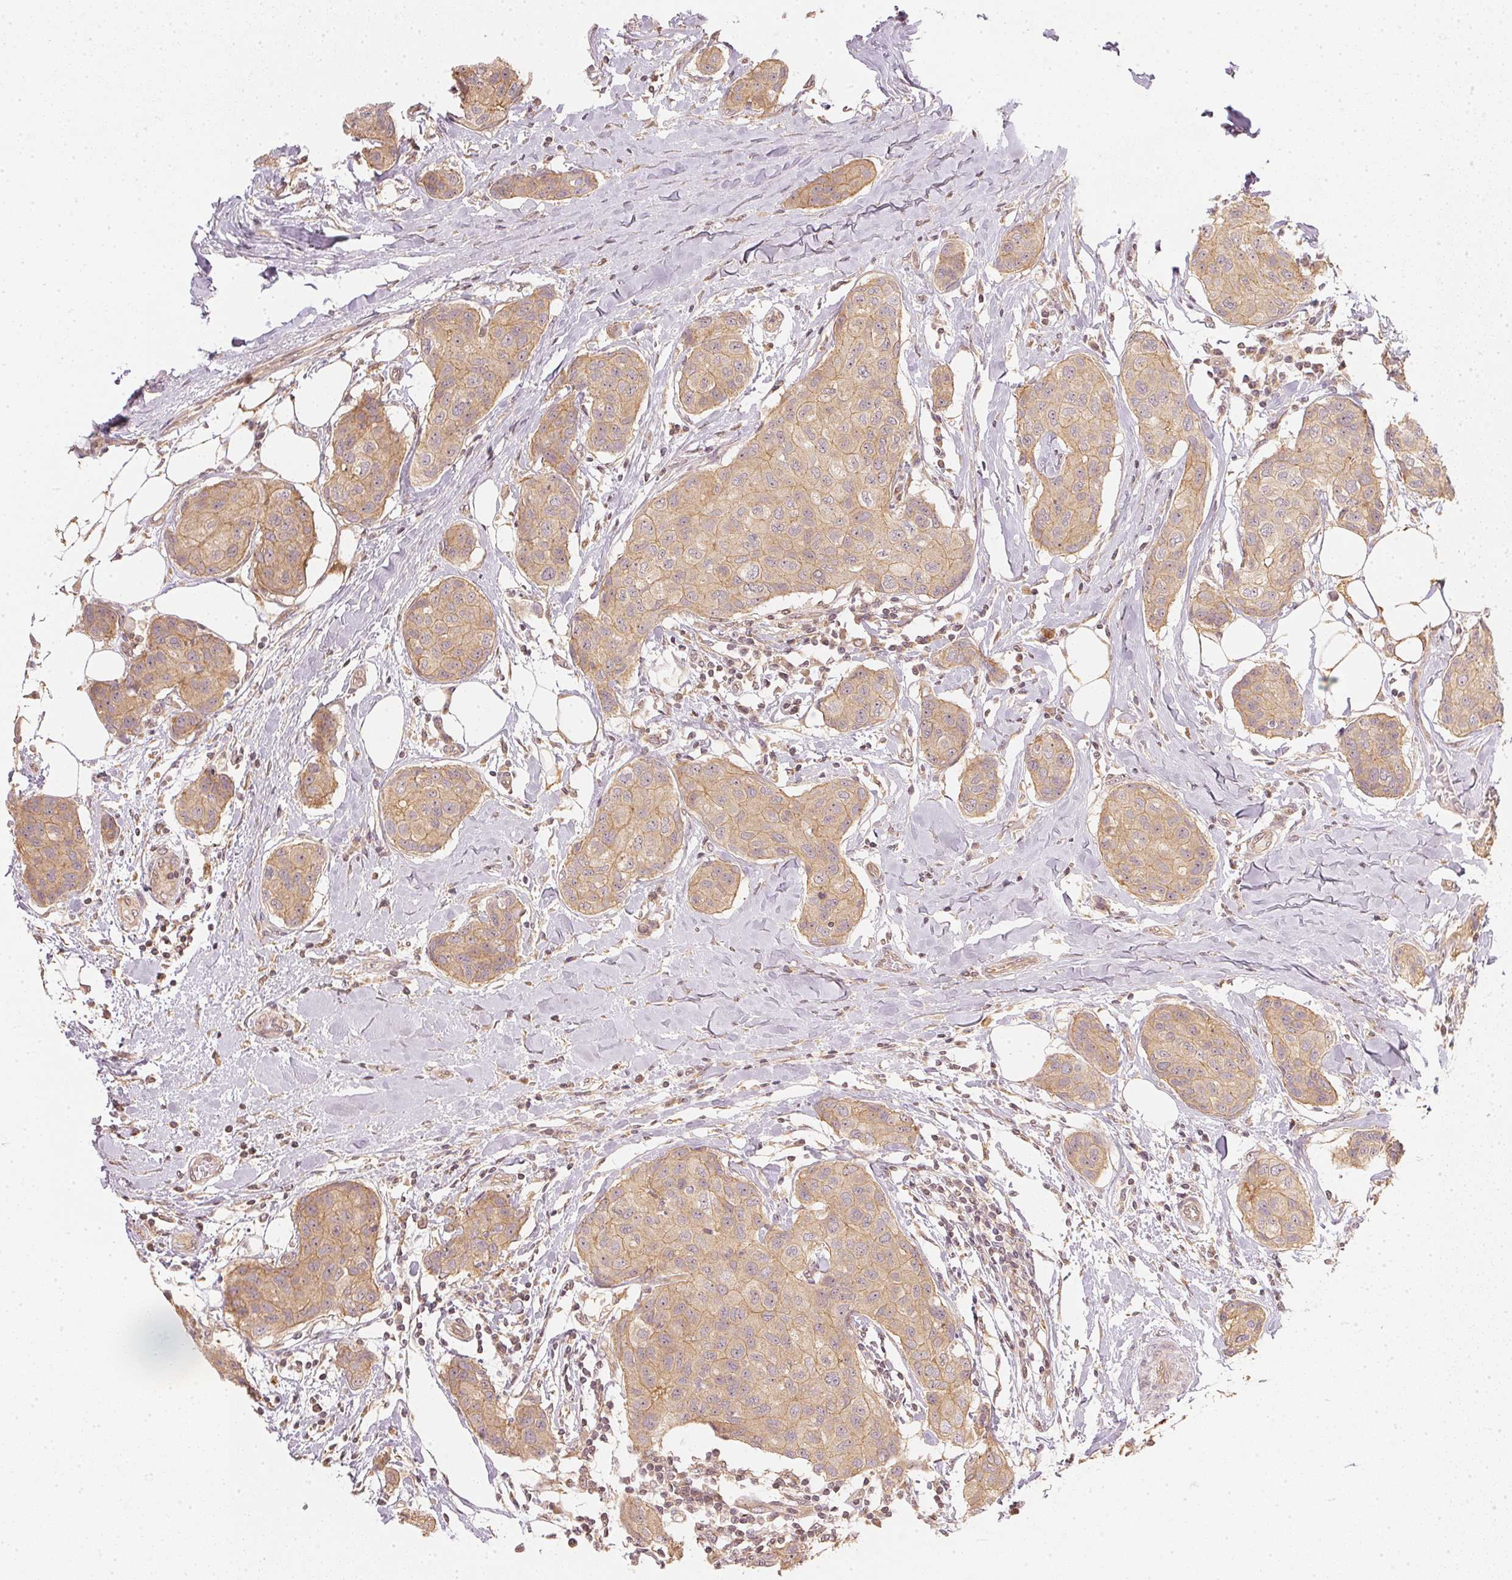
{"staining": {"intensity": "moderate", "quantity": ">75%", "location": "cytoplasmic/membranous"}, "tissue": "breast cancer", "cell_type": "Tumor cells", "image_type": "cancer", "snomed": [{"axis": "morphology", "description": "Duct carcinoma"}, {"axis": "topography", "description": "Breast"}], "caption": "Infiltrating ductal carcinoma (breast) stained with a brown dye exhibits moderate cytoplasmic/membranous positive positivity in about >75% of tumor cells.", "gene": "WDR54", "patient": {"sex": "female", "age": 80}}